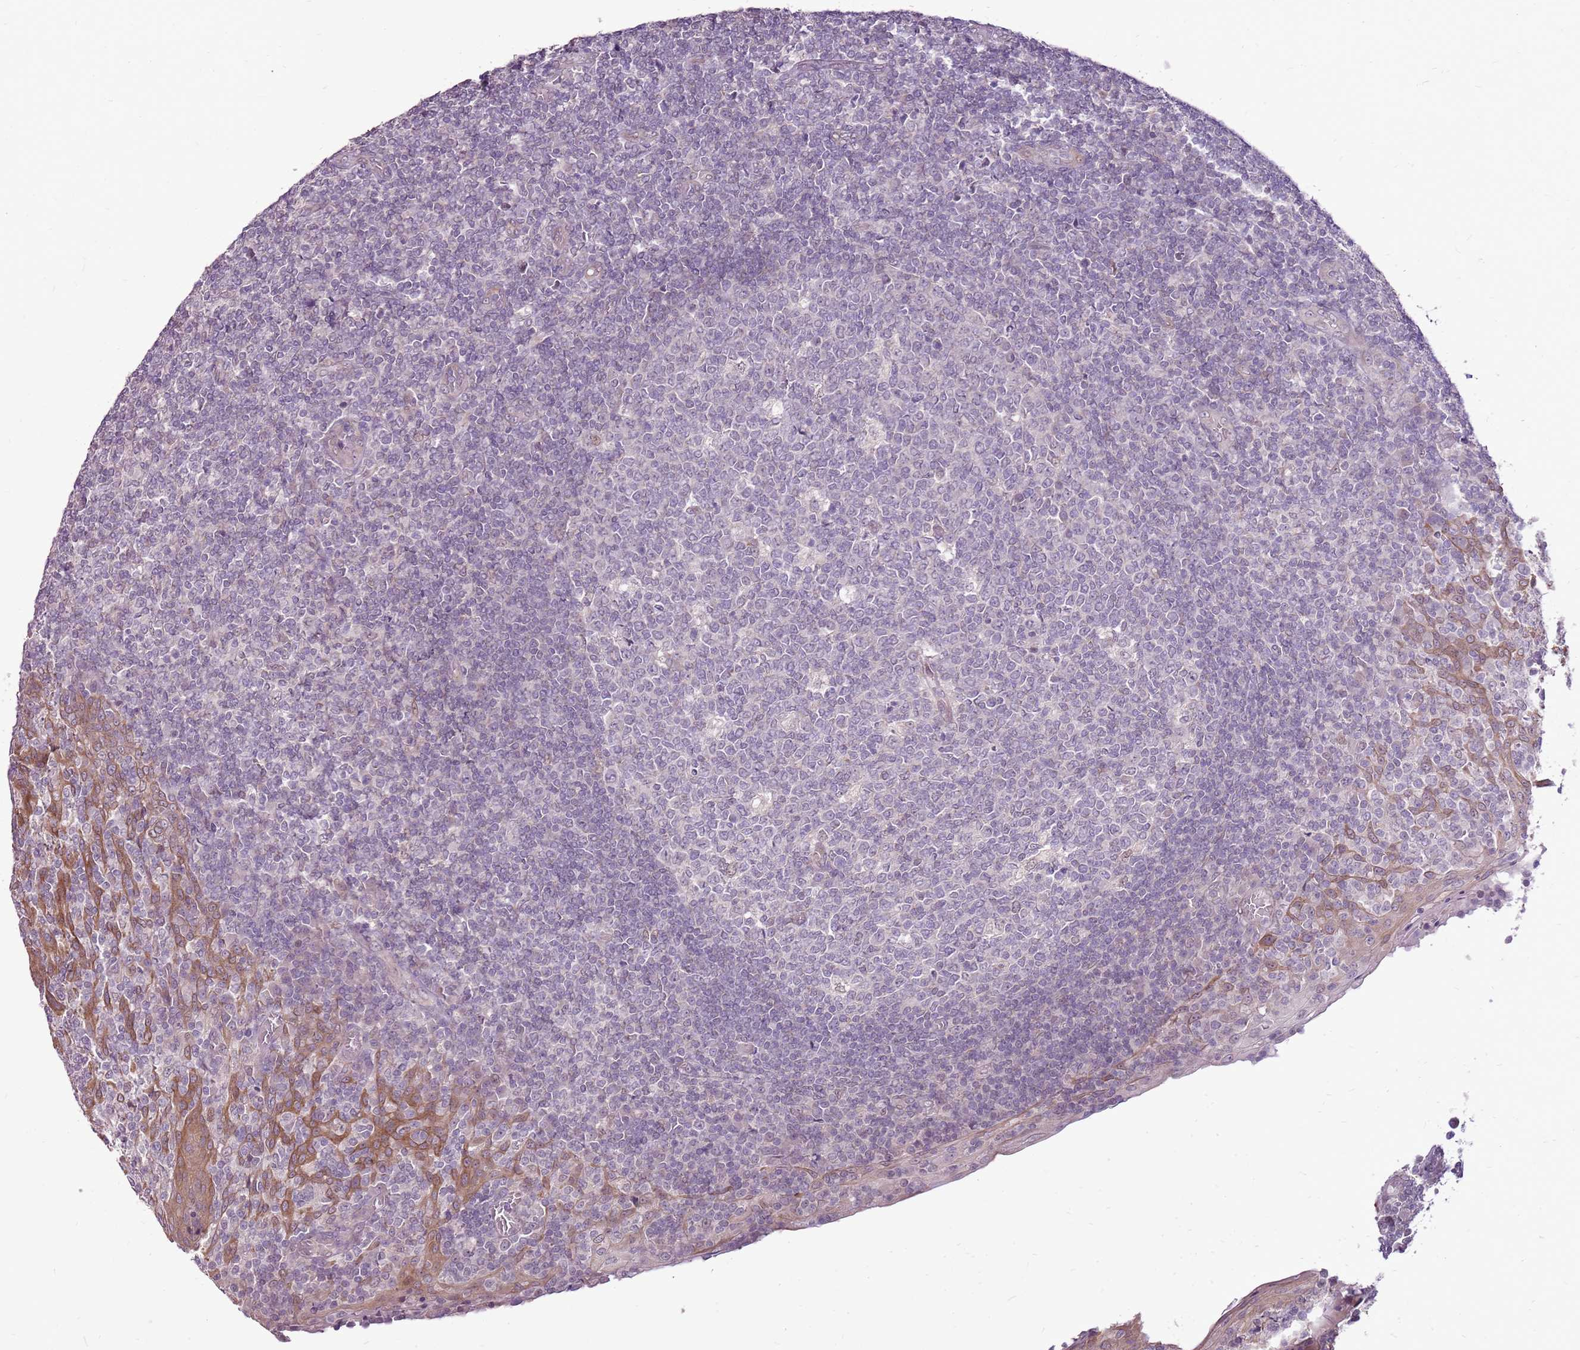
{"staining": {"intensity": "negative", "quantity": "none", "location": "none"}, "tissue": "tonsil", "cell_type": "Germinal center cells", "image_type": "normal", "snomed": [{"axis": "morphology", "description": "Normal tissue, NOS"}, {"axis": "topography", "description": "Tonsil"}], "caption": "DAB (3,3'-diaminobenzidine) immunohistochemical staining of benign human tonsil shows no significant positivity in germinal center cells. Brightfield microscopy of IHC stained with DAB (3,3'-diaminobenzidine) (brown) and hematoxylin (blue), captured at high magnification.", "gene": "UGGT2", "patient": {"sex": "female", "age": 19}}